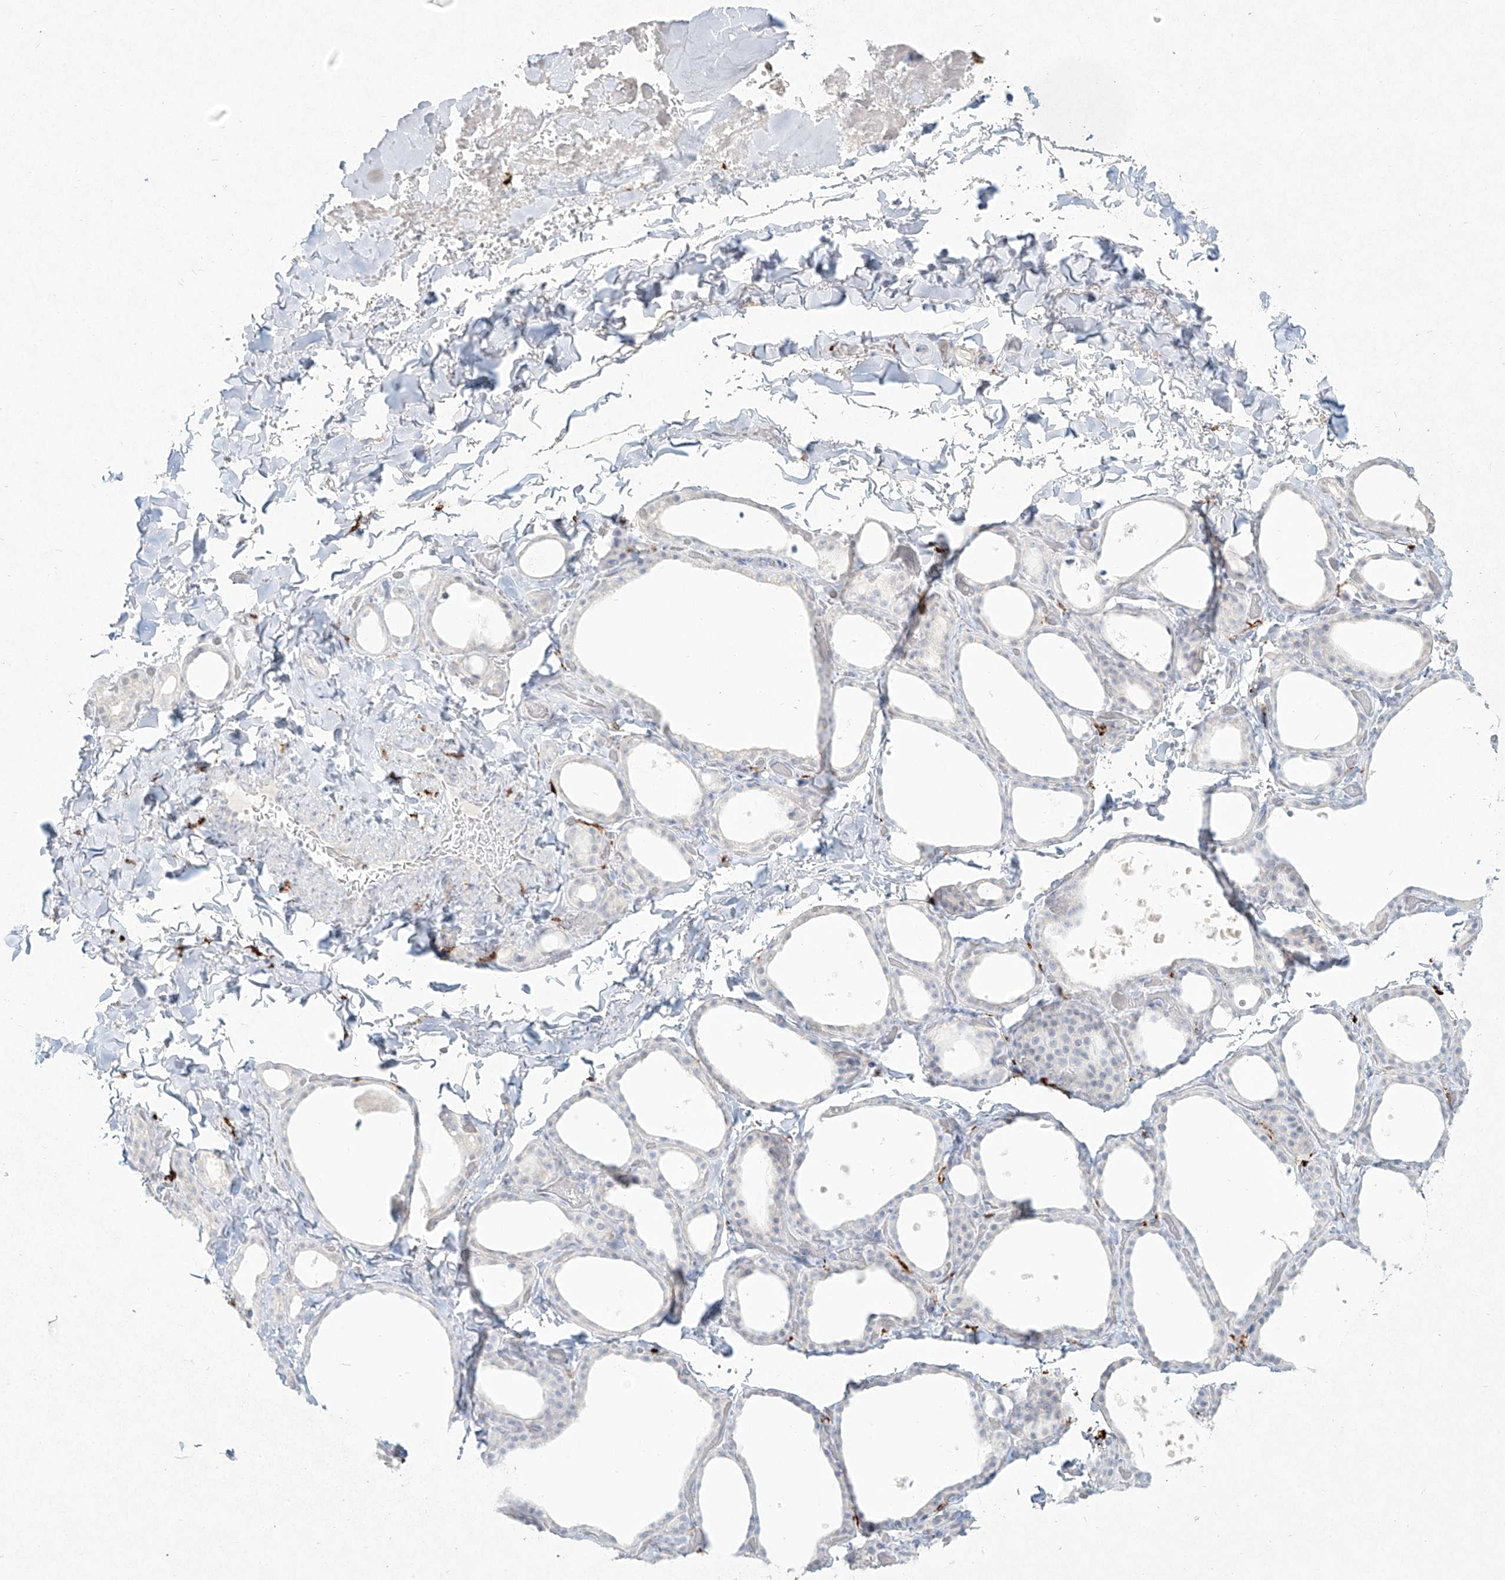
{"staining": {"intensity": "negative", "quantity": "none", "location": "none"}, "tissue": "thyroid gland", "cell_type": "Glandular cells", "image_type": "normal", "snomed": [{"axis": "morphology", "description": "Normal tissue, NOS"}, {"axis": "topography", "description": "Thyroid gland"}], "caption": "This photomicrograph is of benign thyroid gland stained with IHC to label a protein in brown with the nuclei are counter-stained blue. There is no staining in glandular cells.", "gene": "CD209", "patient": {"sex": "female", "age": 44}}